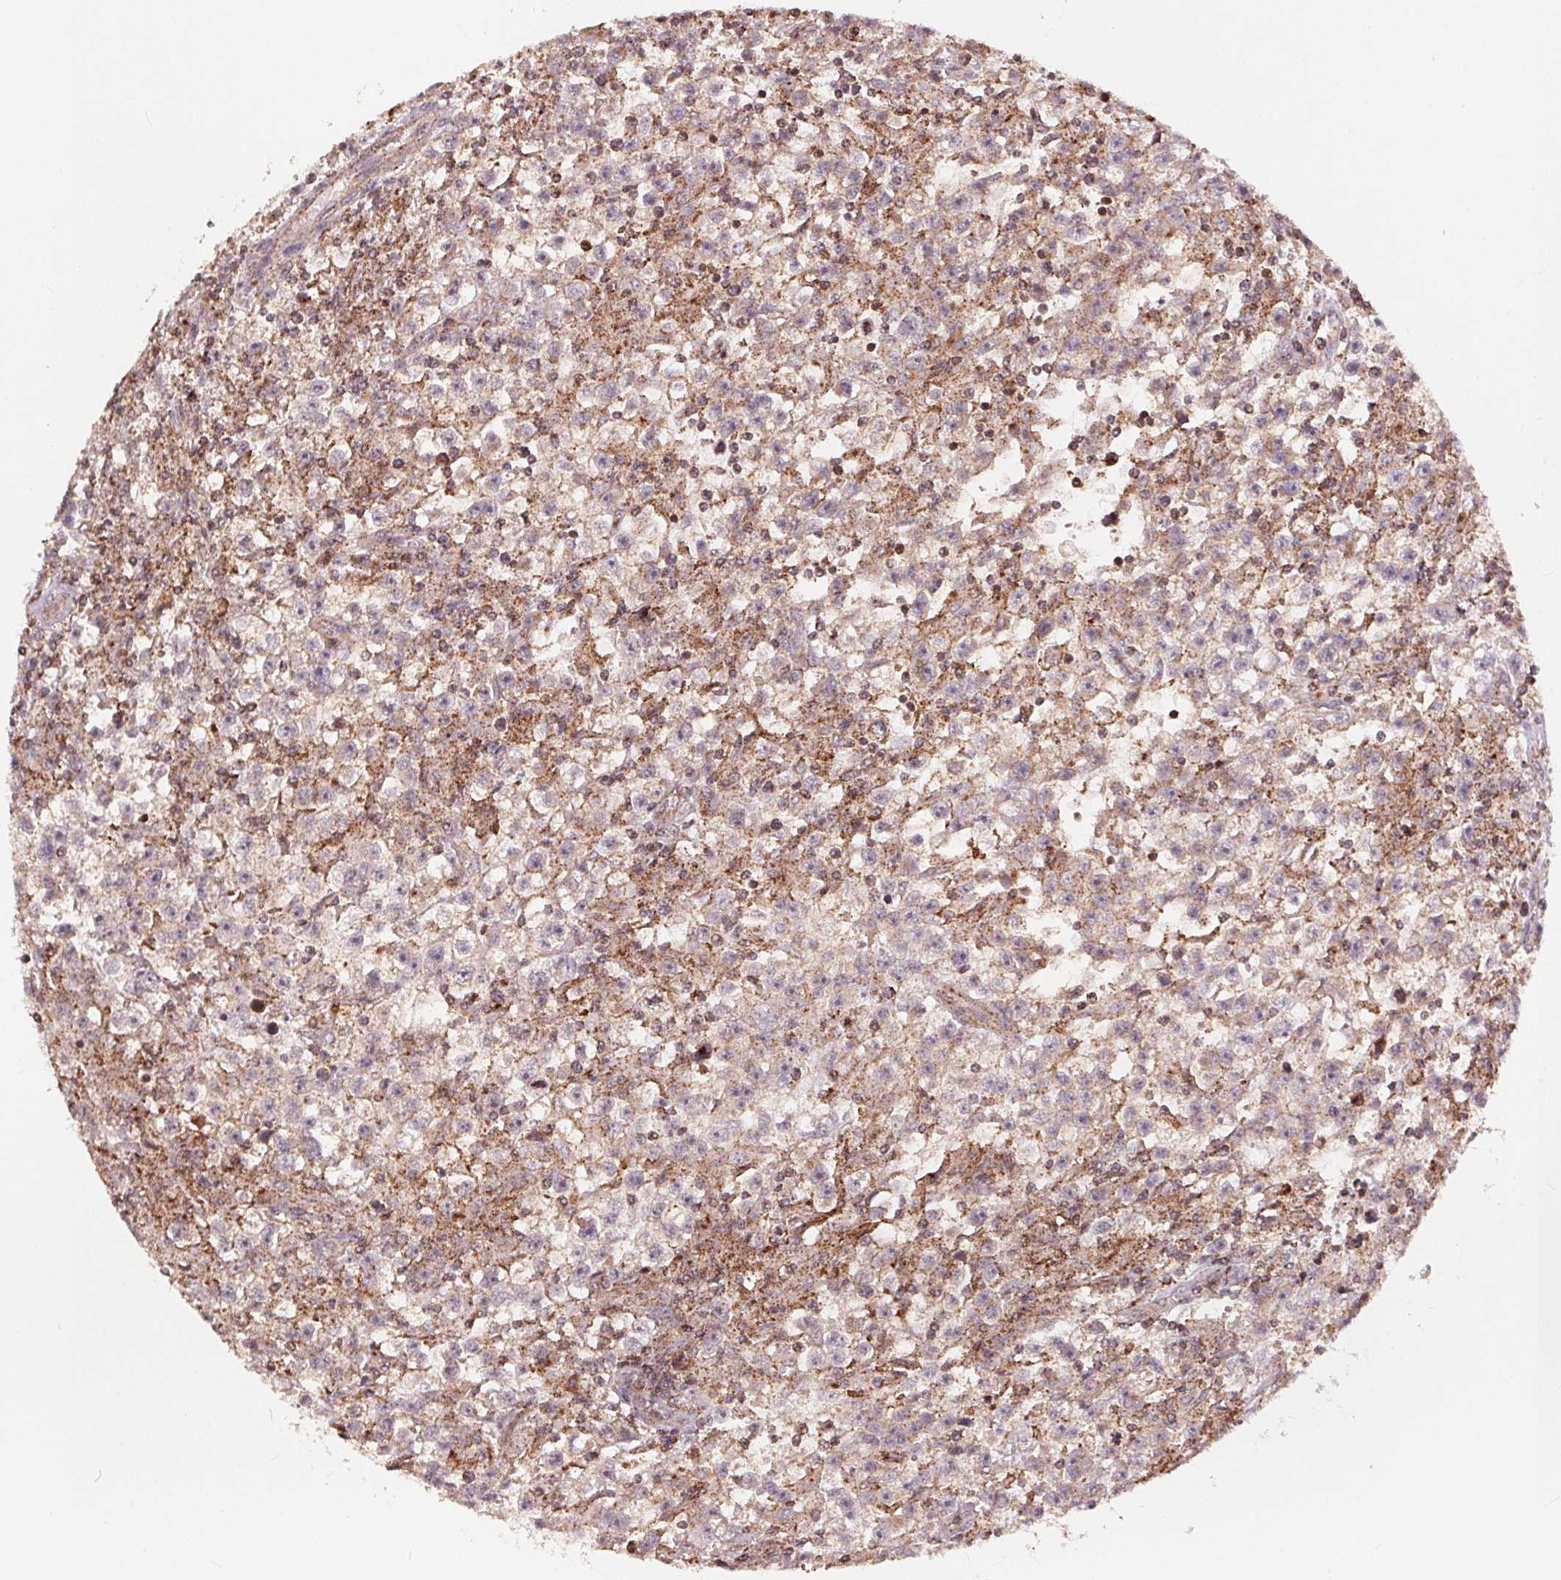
{"staining": {"intensity": "weak", "quantity": "25%-75%", "location": "cytoplasmic/membranous"}, "tissue": "testis cancer", "cell_type": "Tumor cells", "image_type": "cancer", "snomed": [{"axis": "morphology", "description": "Seminoma, NOS"}, {"axis": "topography", "description": "Testis"}], "caption": "Testis seminoma was stained to show a protein in brown. There is low levels of weak cytoplasmic/membranous staining in approximately 25%-75% of tumor cells.", "gene": "CHMP4B", "patient": {"sex": "male", "age": 31}}